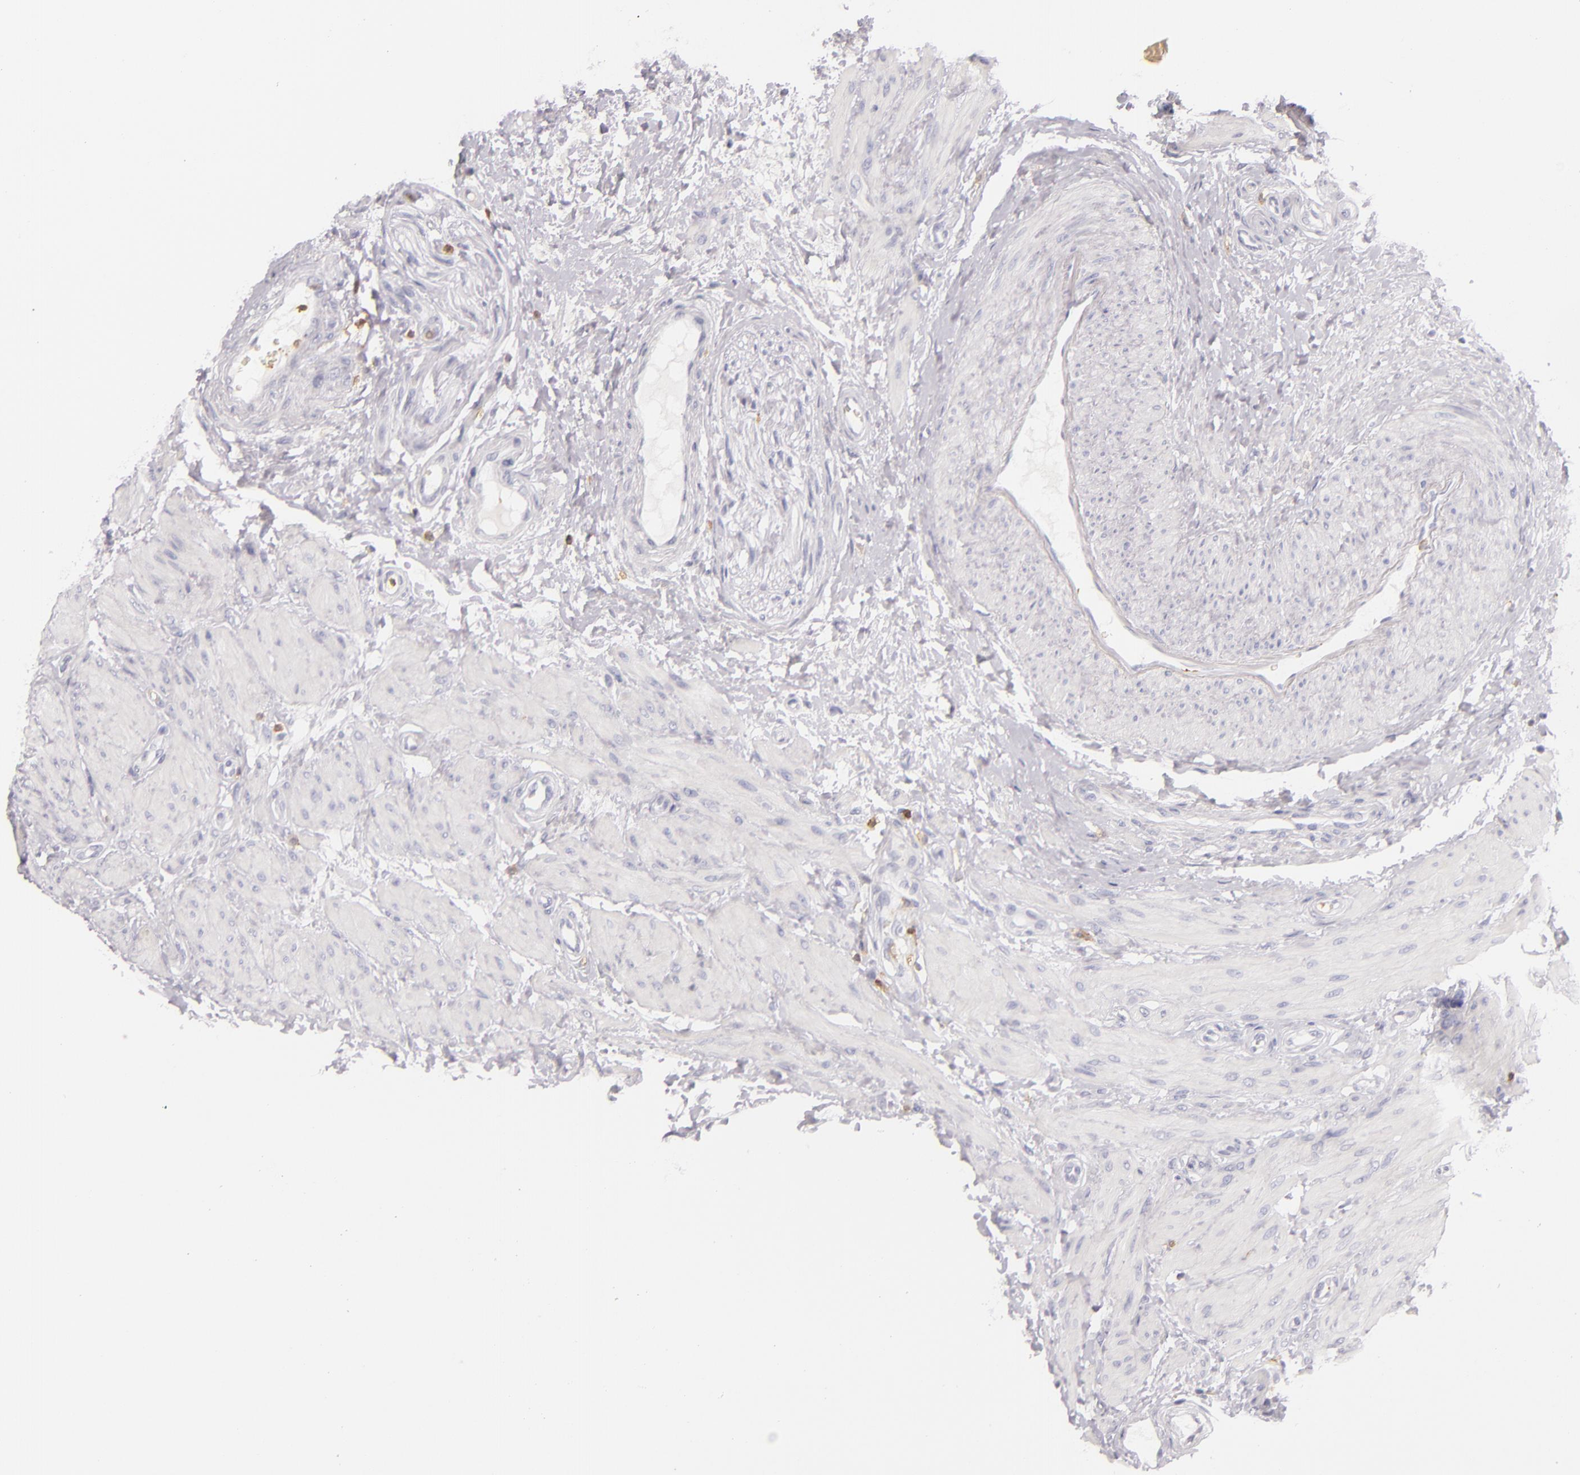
{"staining": {"intensity": "negative", "quantity": "none", "location": "none"}, "tissue": "epididymis", "cell_type": "Glandular cells", "image_type": "normal", "snomed": [{"axis": "morphology", "description": "Normal tissue, NOS"}, {"axis": "topography", "description": "Epididymis"}], "caption": "Protein analysis of unremarkable epididymis exhibits no significant expression in glandular cells.", "gene": "LAT", "patient": {"sex": "male", "age": 68}}